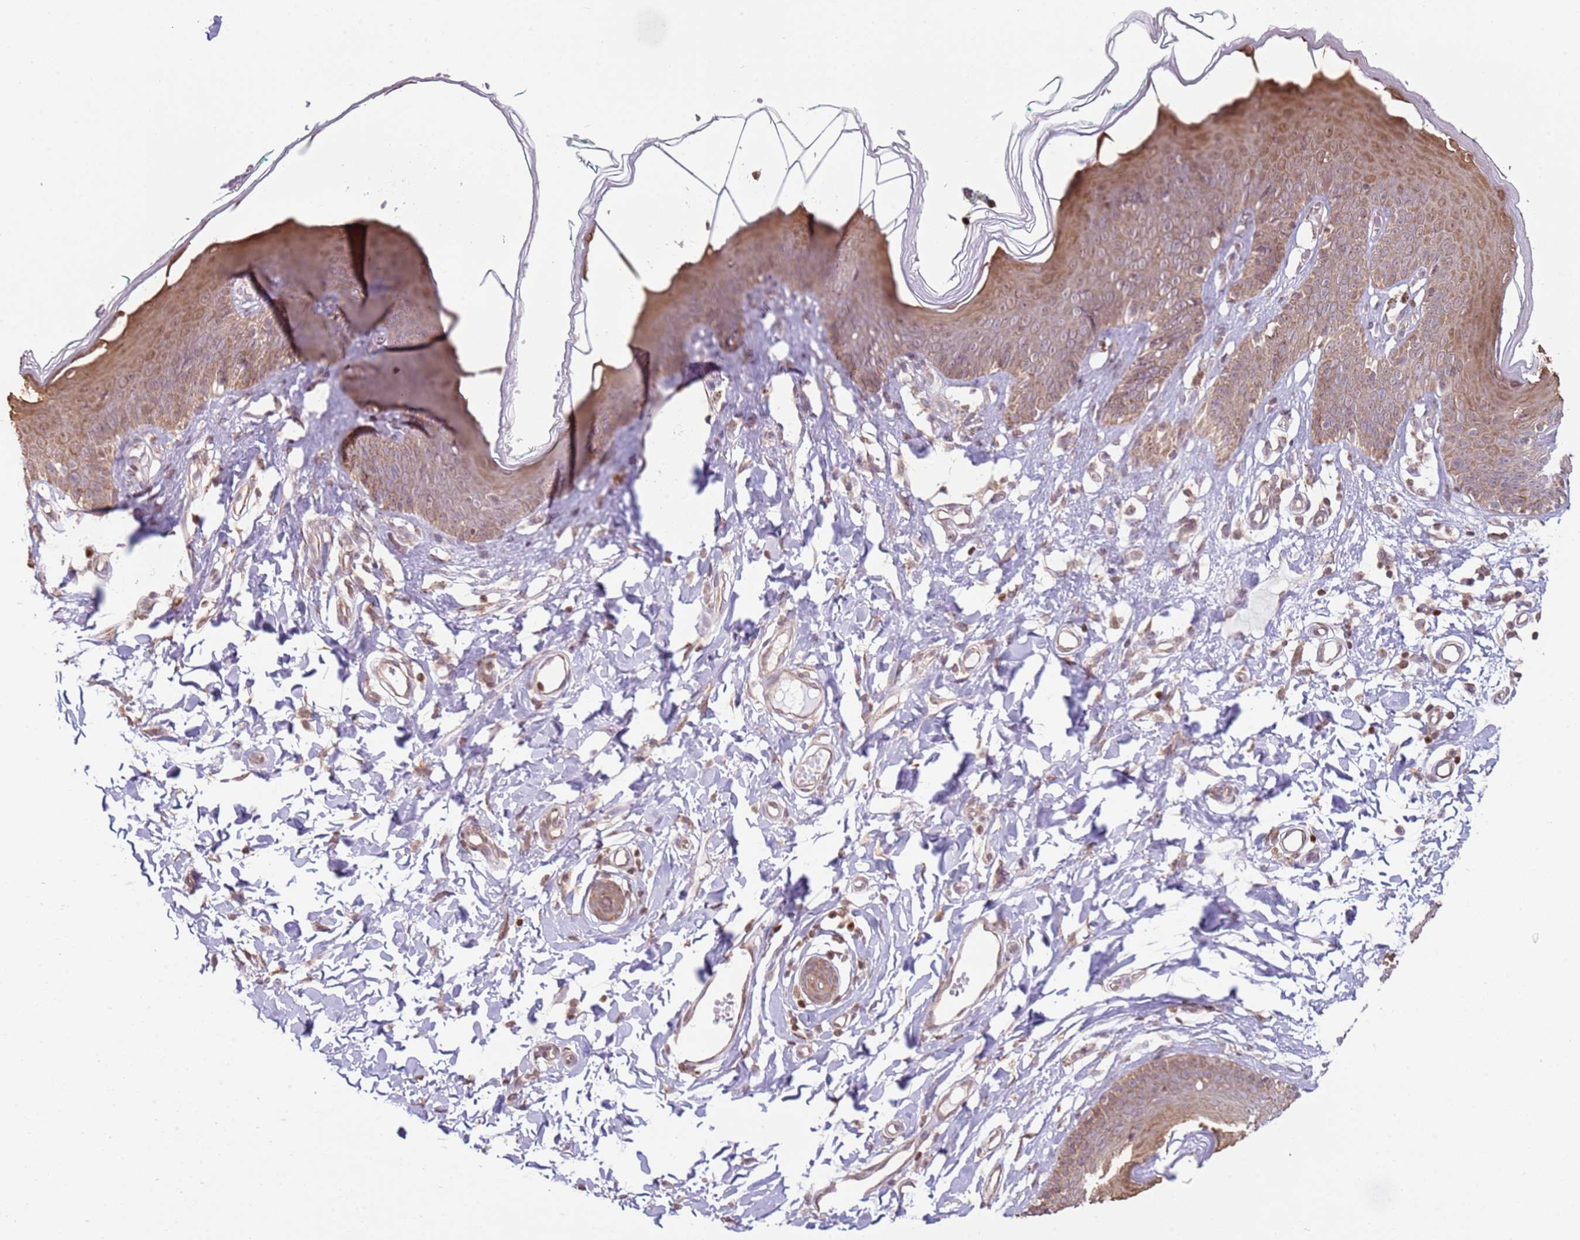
{"staining": {"intensity": "moderate", "quantity": ">75%", "location": "cytoplasmic/membranous,nuclear"}, "tissue": "skin", "cell_type": "Epidermal cells", "image_type": "normal", "snomed": [{"axis": "morphology", "description": "Normal tissue, NOS"}, {"axis": "topography", "description": "Vulva"}], "caption": "Protein expression analysis of normal skin exhibits moderate cytoplasmic/membranous,nuclear expression in about >75% of epidermal cells.", "gene": "SCAF1", "patient": {"sex": "female", "age": 66}}